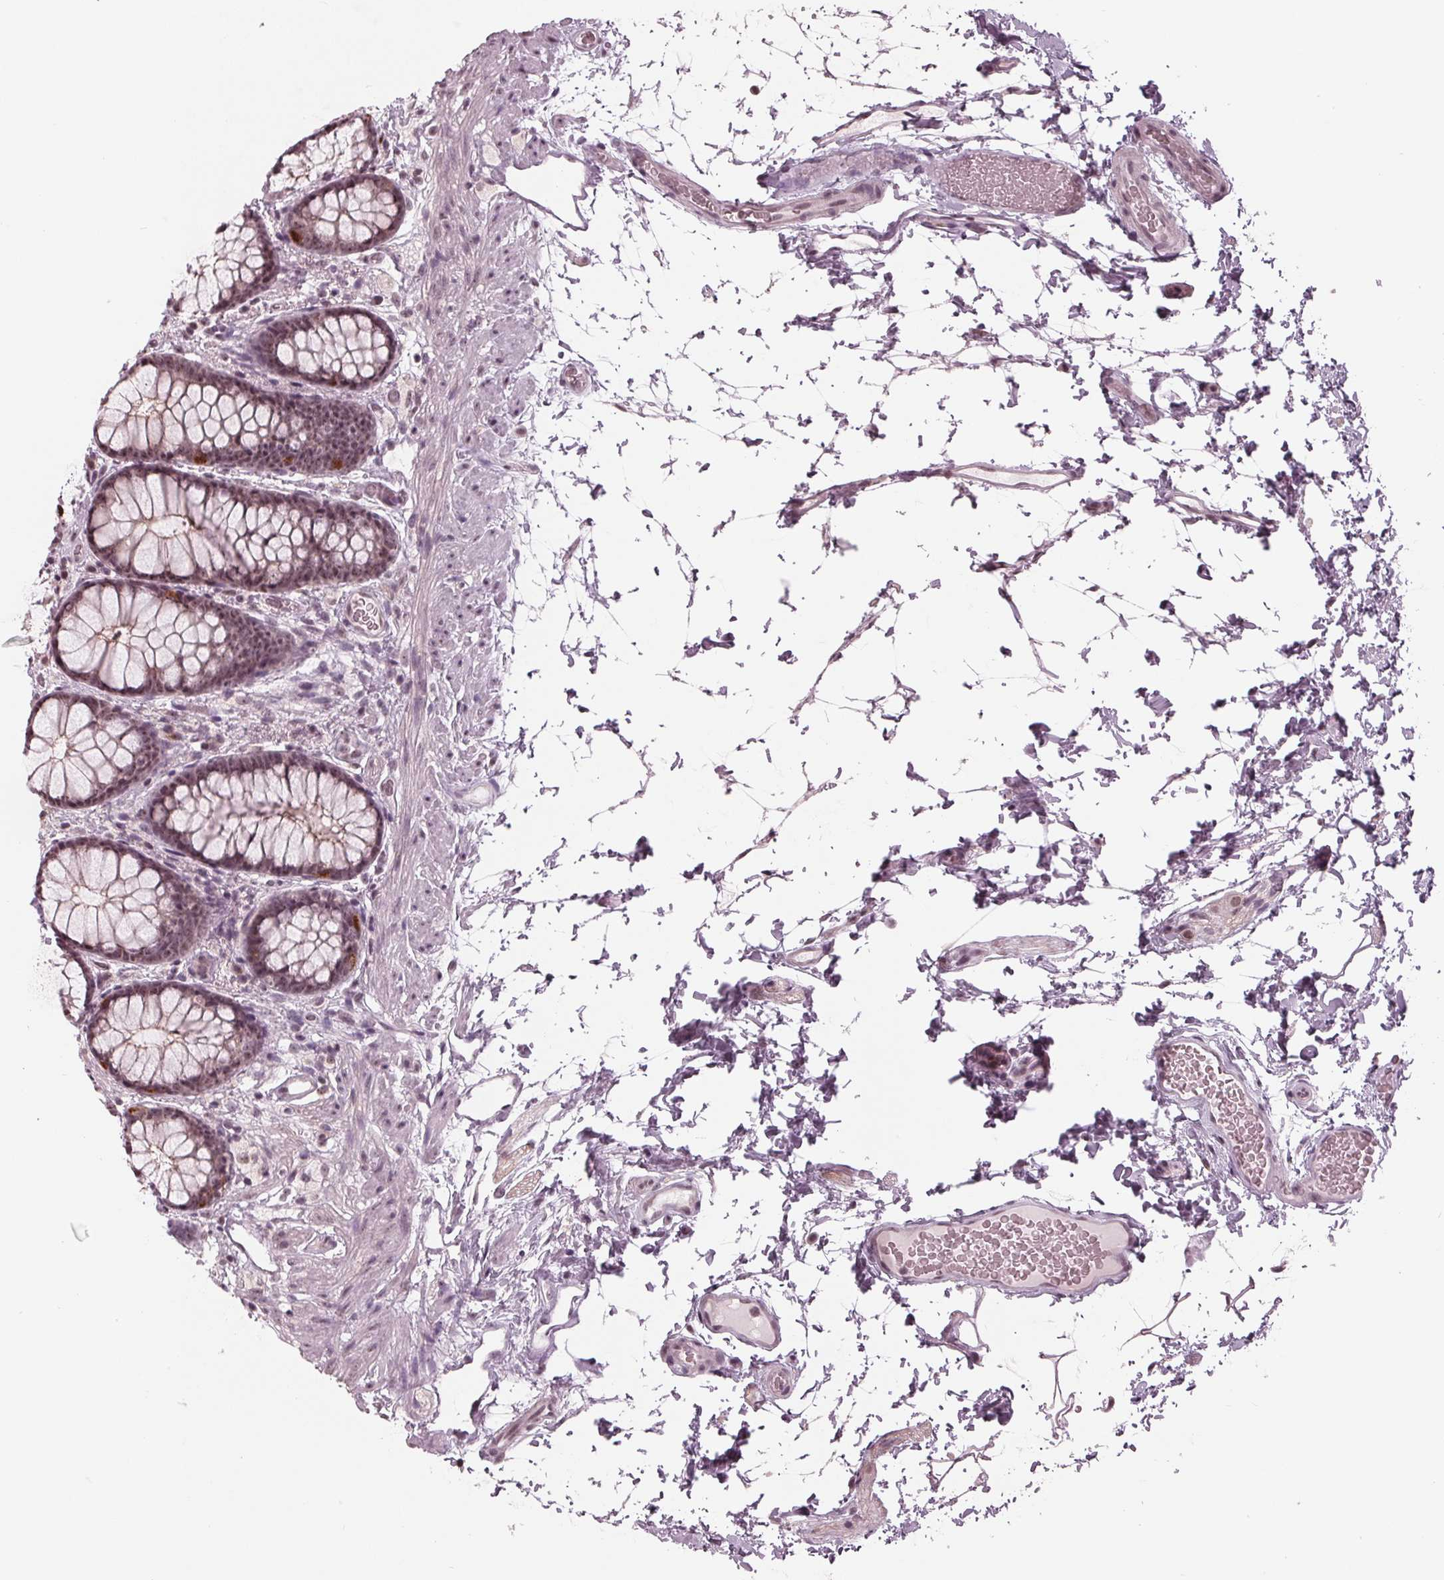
{"staining": {"intensity": "moderate", "quantity": "<25%", "location": "cytoplasmic/membranous"}, "tissue": "rectum", "cell_type": "Glandular cells", "image_type": "normal", "snomed": [{"axis": "morphology", "description": "Normal tissue, NOS"}, {"axis": "topography", "description": "Rectum"}], "caption": "Rectum stained for a protein exhibits moderate cytoplasmic/membranous positivity in glandular cells.", "gene": "SLX4", "patient": {"sex": "female", "age": 62}}